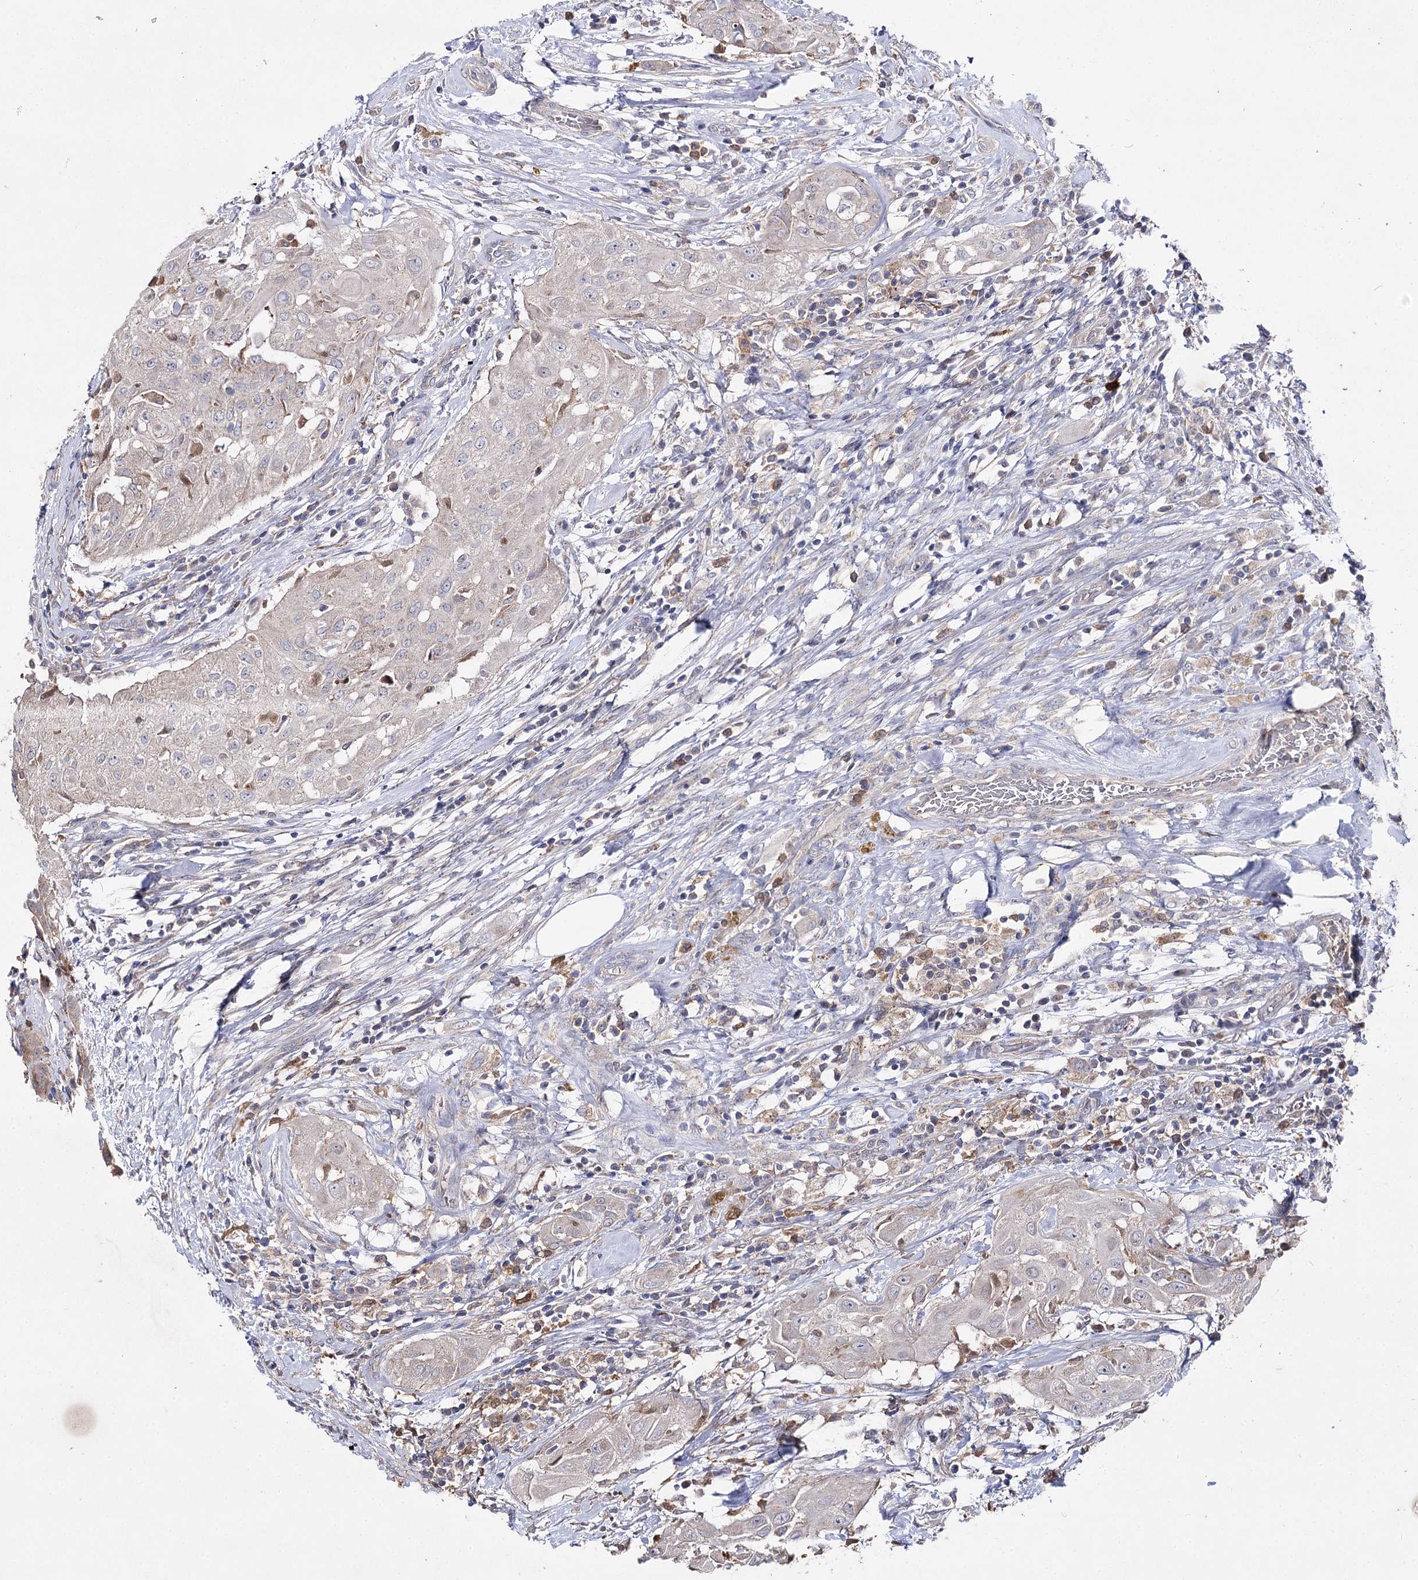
{"staining": {"intensity": "moderate", "quantity": "<25%", "location": "nuclear"}, "tissue": "thyroid cancer", "cell_type": "Tumor cells", "image_type": "cancer", "snomed": [{"axis": "morphology", "description": "Papillary adenocarcinoma, NOS"}, {"axis": "topography", "description": "Thyroid gland"}], "caption": "Immunohistochemistry (IHC) micrograph of papillary adenocarcinoma (thyroid) stained for a protein (brown), which exhibits low levels of moderate nuclear positivity in about <25% of tumor cells.", "gene": "AURKC", "patient": {"sex": "female", "age": 59}}